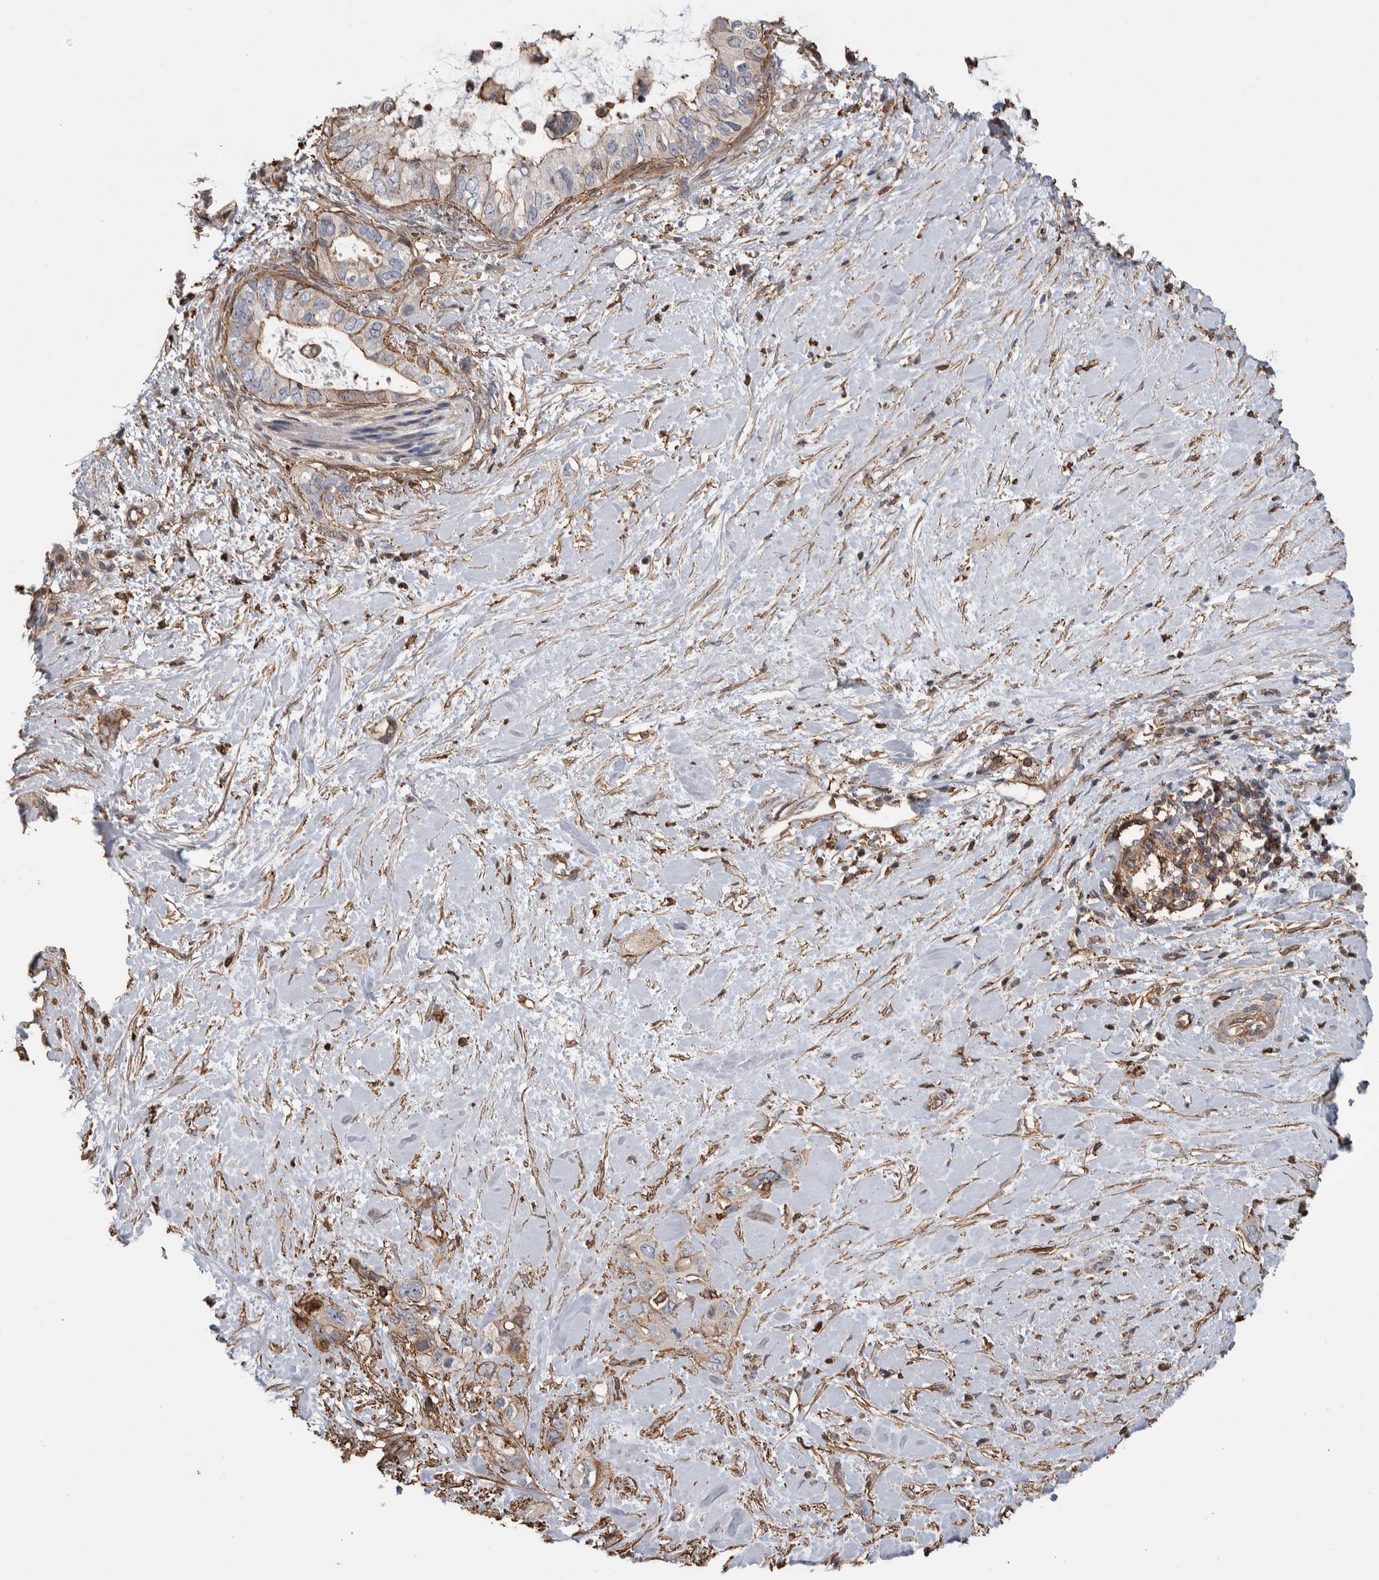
{"staining": {"intensity": "weak", "quantity": ">75%", "location": "cytoplasmic/membranous"}, "tissue": "pancreatic cancer", "cell_type": "Tumor cells", "image_type": "cancer", "snomed": [{"axis": "morphology", "description": "Adenocarcinoma, NOS"}, {"axis": "topography", "description": "Pancreas"}], "caption": "A micrograph of human adenocarcinoma (pancreatic) stained for a protein demonstrates weak cytoplasmic/membranous brown staining in tumor cells.", "gene": "ENPP2", "patient": {"sex": "female", "age": 56}}